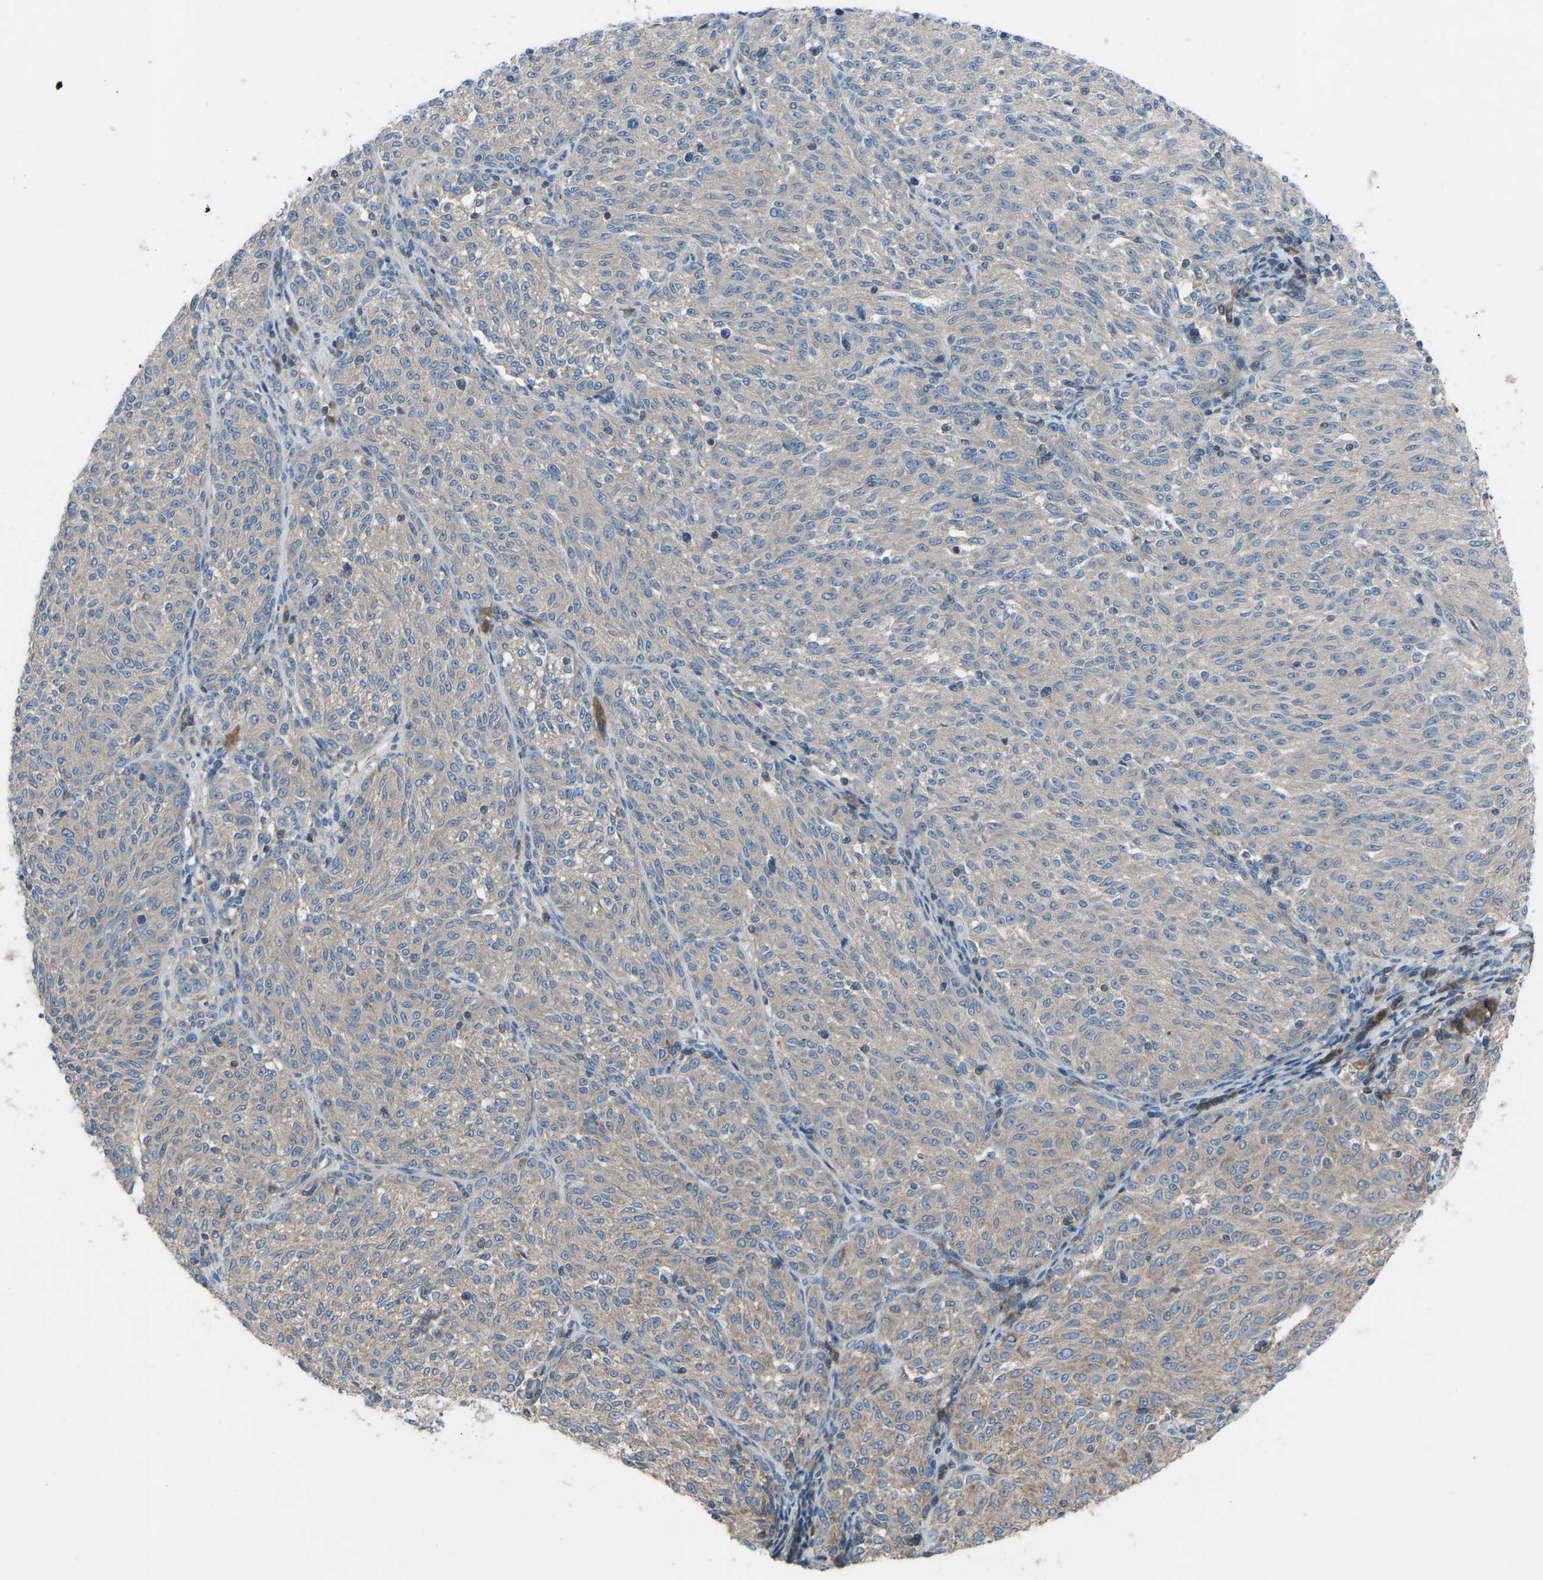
{"staining": {"intensity": "moderate", "quantity": ">75%", "location": "cytoplasmic/membranous"}, "tissue": "melanoma", "cell_type": "Tumor cells", "image_type": "cancer", "snomed": [{"axis": "morphology", "description": "Malignant melanoma, NOS"}, {"axis": "topography", "description": "Skin"}], "caption": "The image reveals immunohistochemical staining of malignant melanoma. There is moderate cytoplasmic/membranous staining is present in approximately >75% of tumor cells.", "gene": "GRK6", "patient": {"sex": "female", "age": 72}}